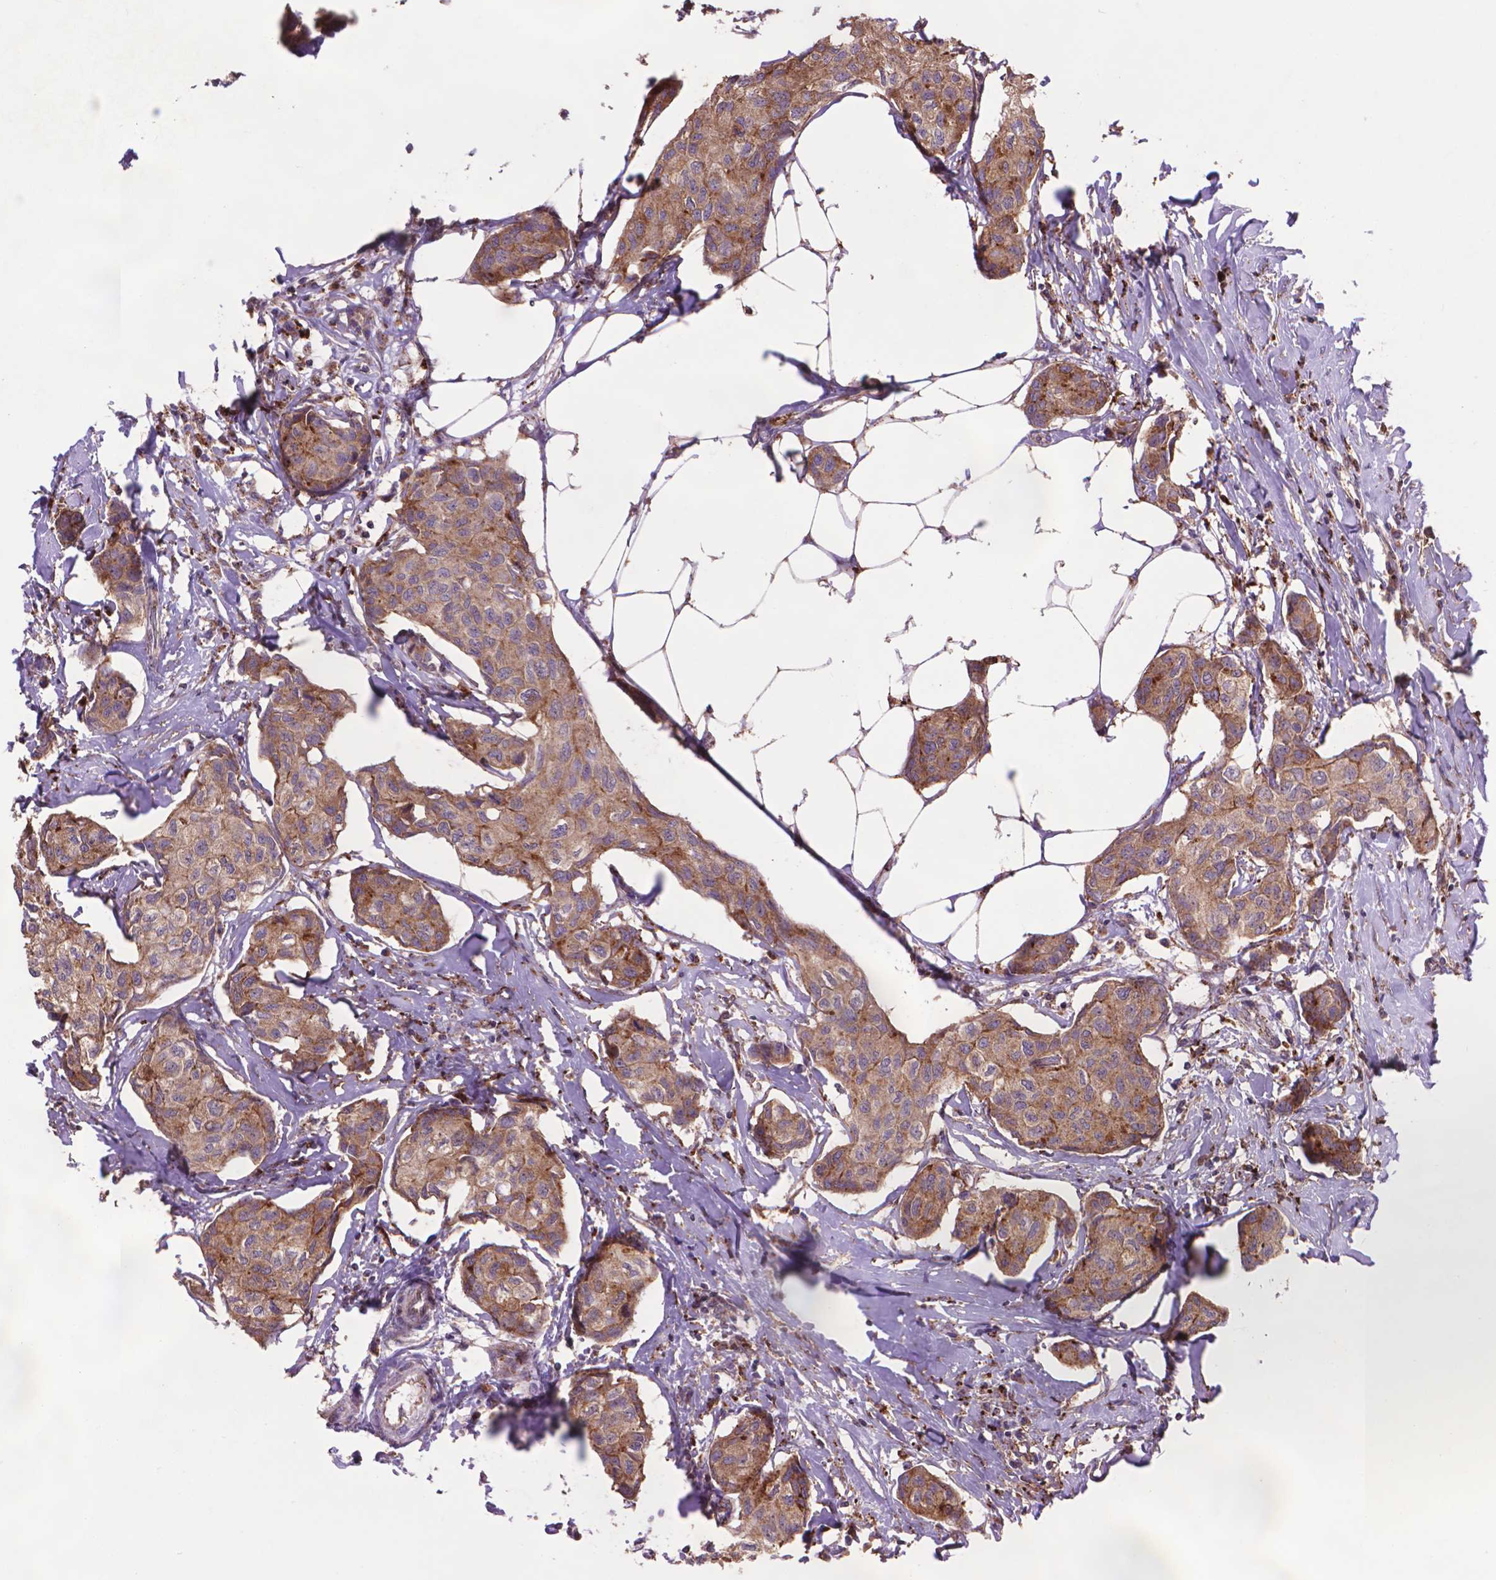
{"staining": {"intensity": "moderate", "quantity": ">75%", "location": "cytoplasmic/membranous"}, "tissue": "breast cancer", "cell_type": "Tumor cells", "image_type": "cancer", "snomed": [{"axis": "morphology", "description": "Duct carcinoma"}, {"axis": "topography", "description": "Breast"}], "caption": "This histopathology image reveals intraductal carcinoma (breast) stained with IHC to label a protein in brown. The cytoplasmic/membranous of tumor cells show moderate positivity for the protein. Nuclei are counter-stained blue.", "gene": "GLB1", "patient": {"sex": "female", "age": 80}}